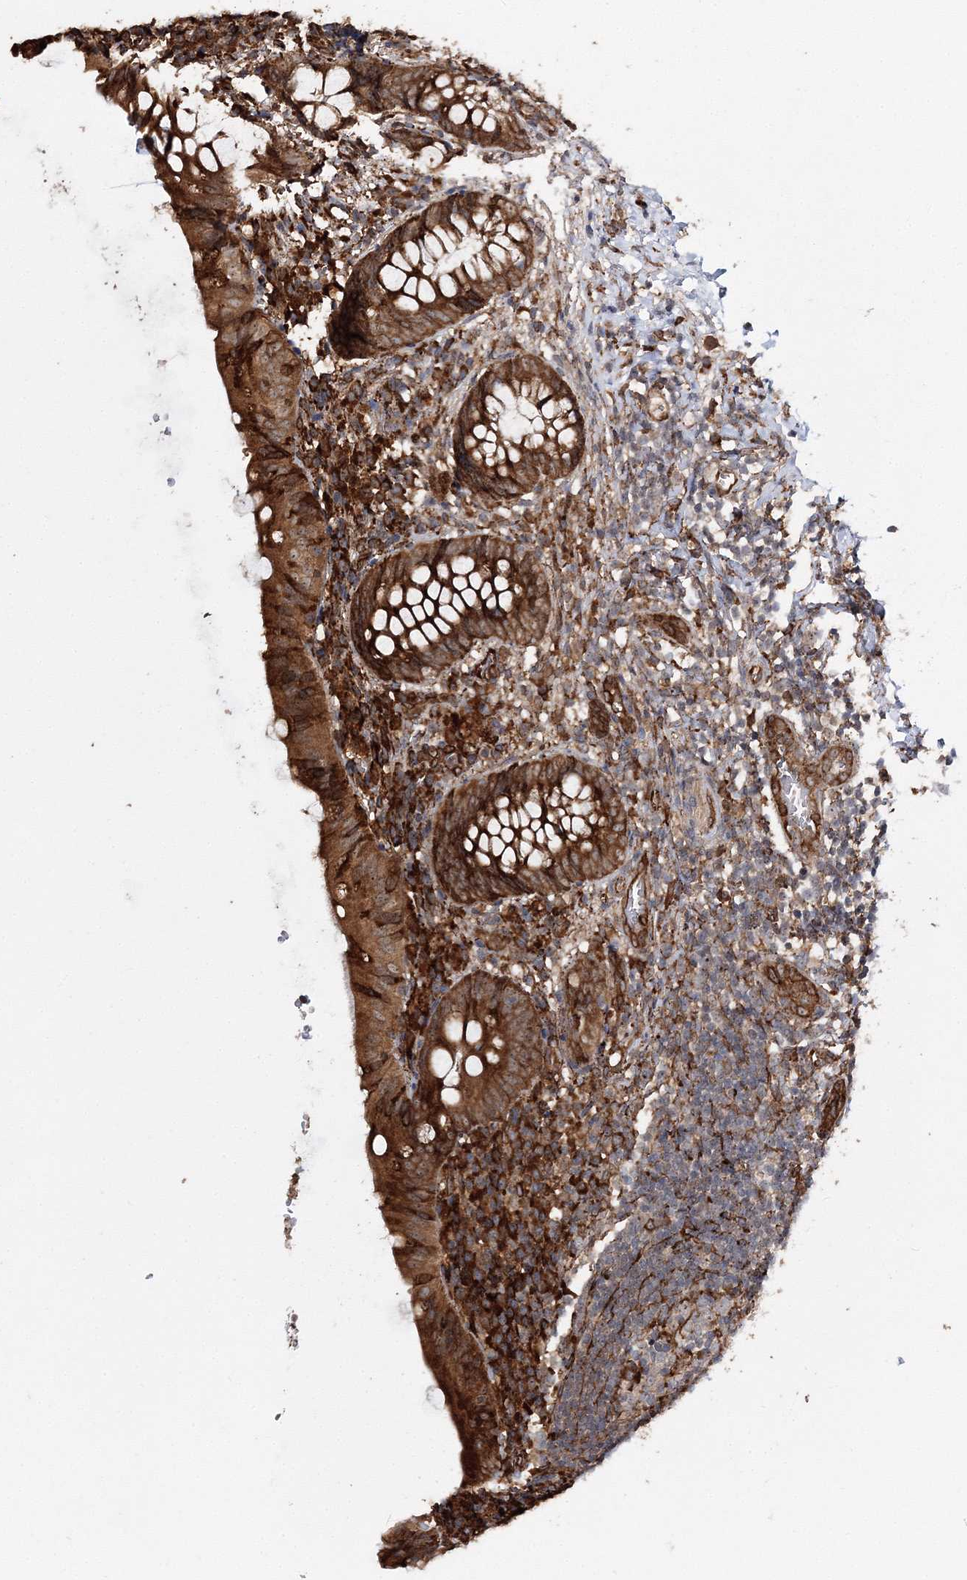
{"staining": {"intensity": "strong", "quantity": ">75%", "location": "cytoplasmic/membranous"}, "tissue": "appendix", "cell_type": "Glandular cells", "image_type": "normal", "snomed": [{"axis": "morphology", "description": "Normal tissue, NOS"}, {"axis": "topography", "description": "Appendix"}], "caption": "Immunohistochemical staining of normal appendix reveals high levels of strong cytoplasmic/membranous staining in approximately >75% of glandular cells.", "gene": "SCRN3", "patient": {"sex": "male", "age": 8}}